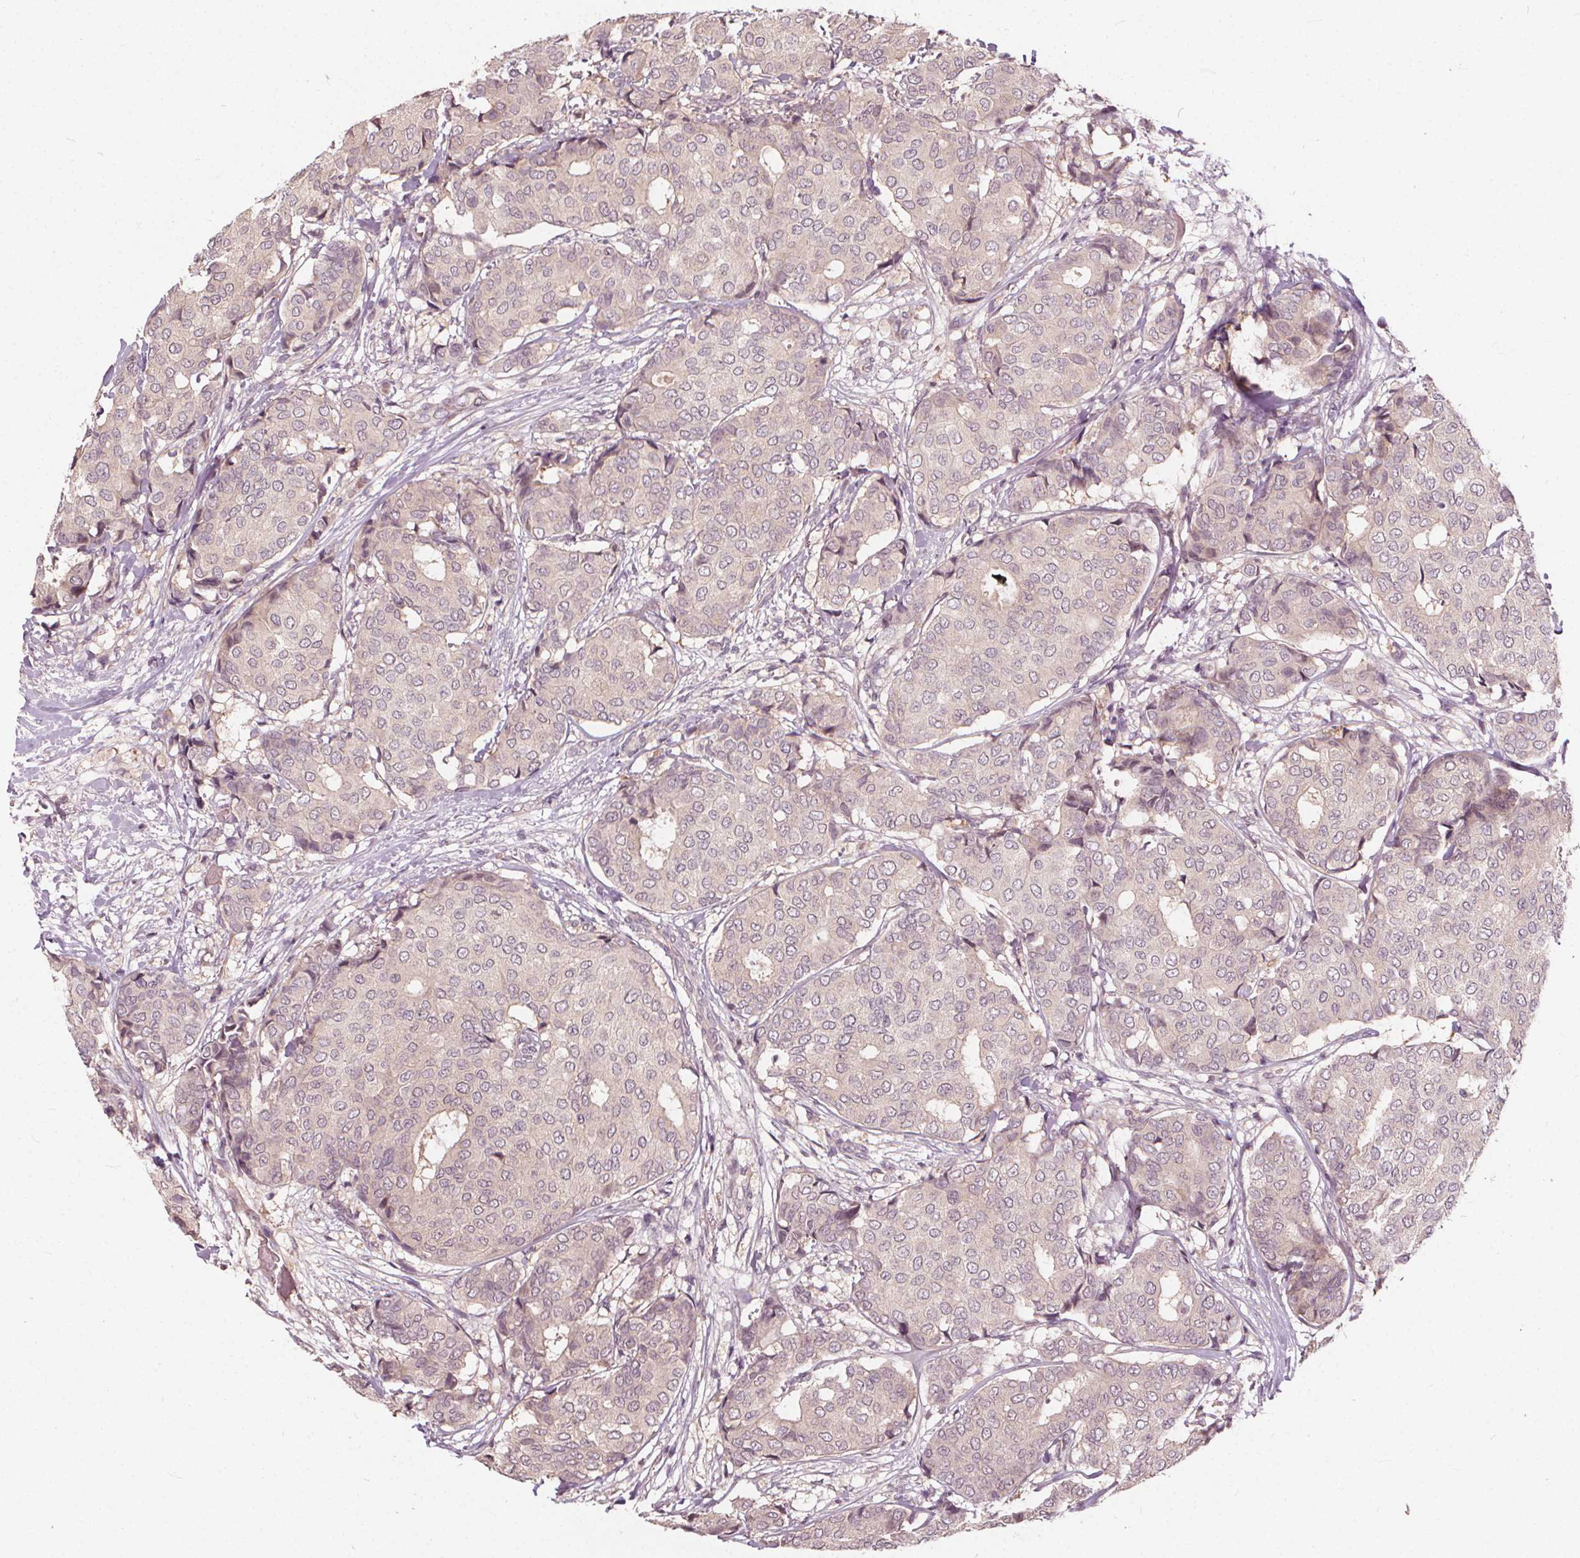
{"staining": {"intensity": "negative", "quantity": "none", "location": "none"}, "tissue": "breast cancer", "cell_type": "Tumor cells", "image_type": "cancer", "snomed": [{"axis": "morphology", "description": "Duct carcinoma"}, {"axis": "topography", "description": "Breast"}], "caption": "Immunohistochemical staining of breast infiltrating ductal carcinoma shows no significant positivity in tumor cells.", "gene": "IPO13", "patient": {"sex": "female", "age": 75}}